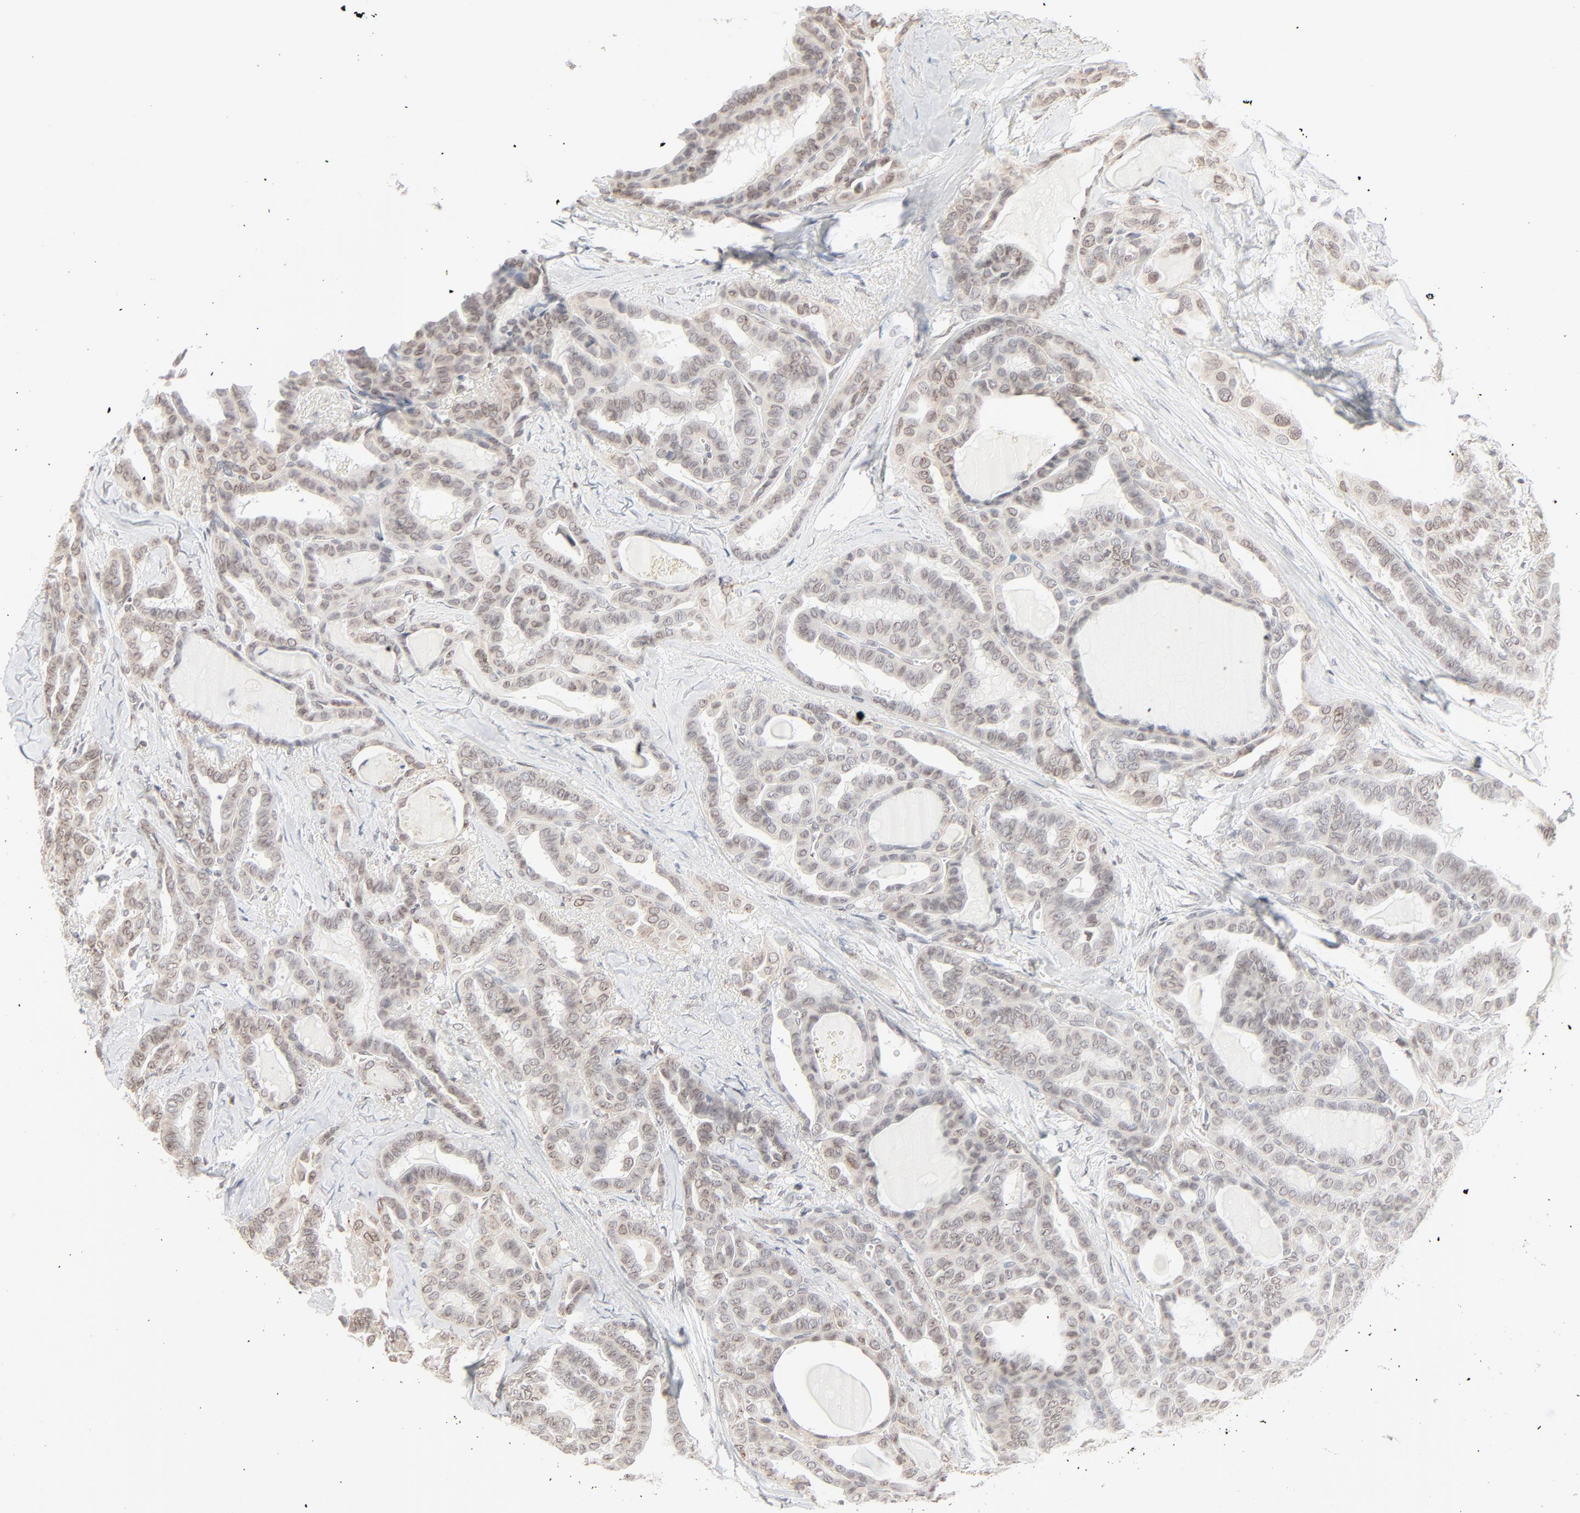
{"staining": {"intensity": "weak", "quantity": "25%-75%", "location": "cytoplasmic/membranous,nuclear"}, "tissue": "thyroid cancer", "cell_type": "Tumor cells", "image_type": "cancer", "snomed": [{"axis": "morphology", "description": "Carcinoma, NOS"}, {"axis": "topography", "description": "Thyroid gland"}], "caption": "Tumor cells show low levels of weak cytoplasmic/membranous and nuclear expression in about 25%-75% of cells in human thyroid carcinoma. The staining was performed using DAB (3,3'-diaminobenzidine) to visualize the protein expression in brown, while the nuclei were stained in blue with hematoxylin (Magnification: 20x).", "gene": "MAD1L1", "patient": {"sex": "female", "age": 91}}